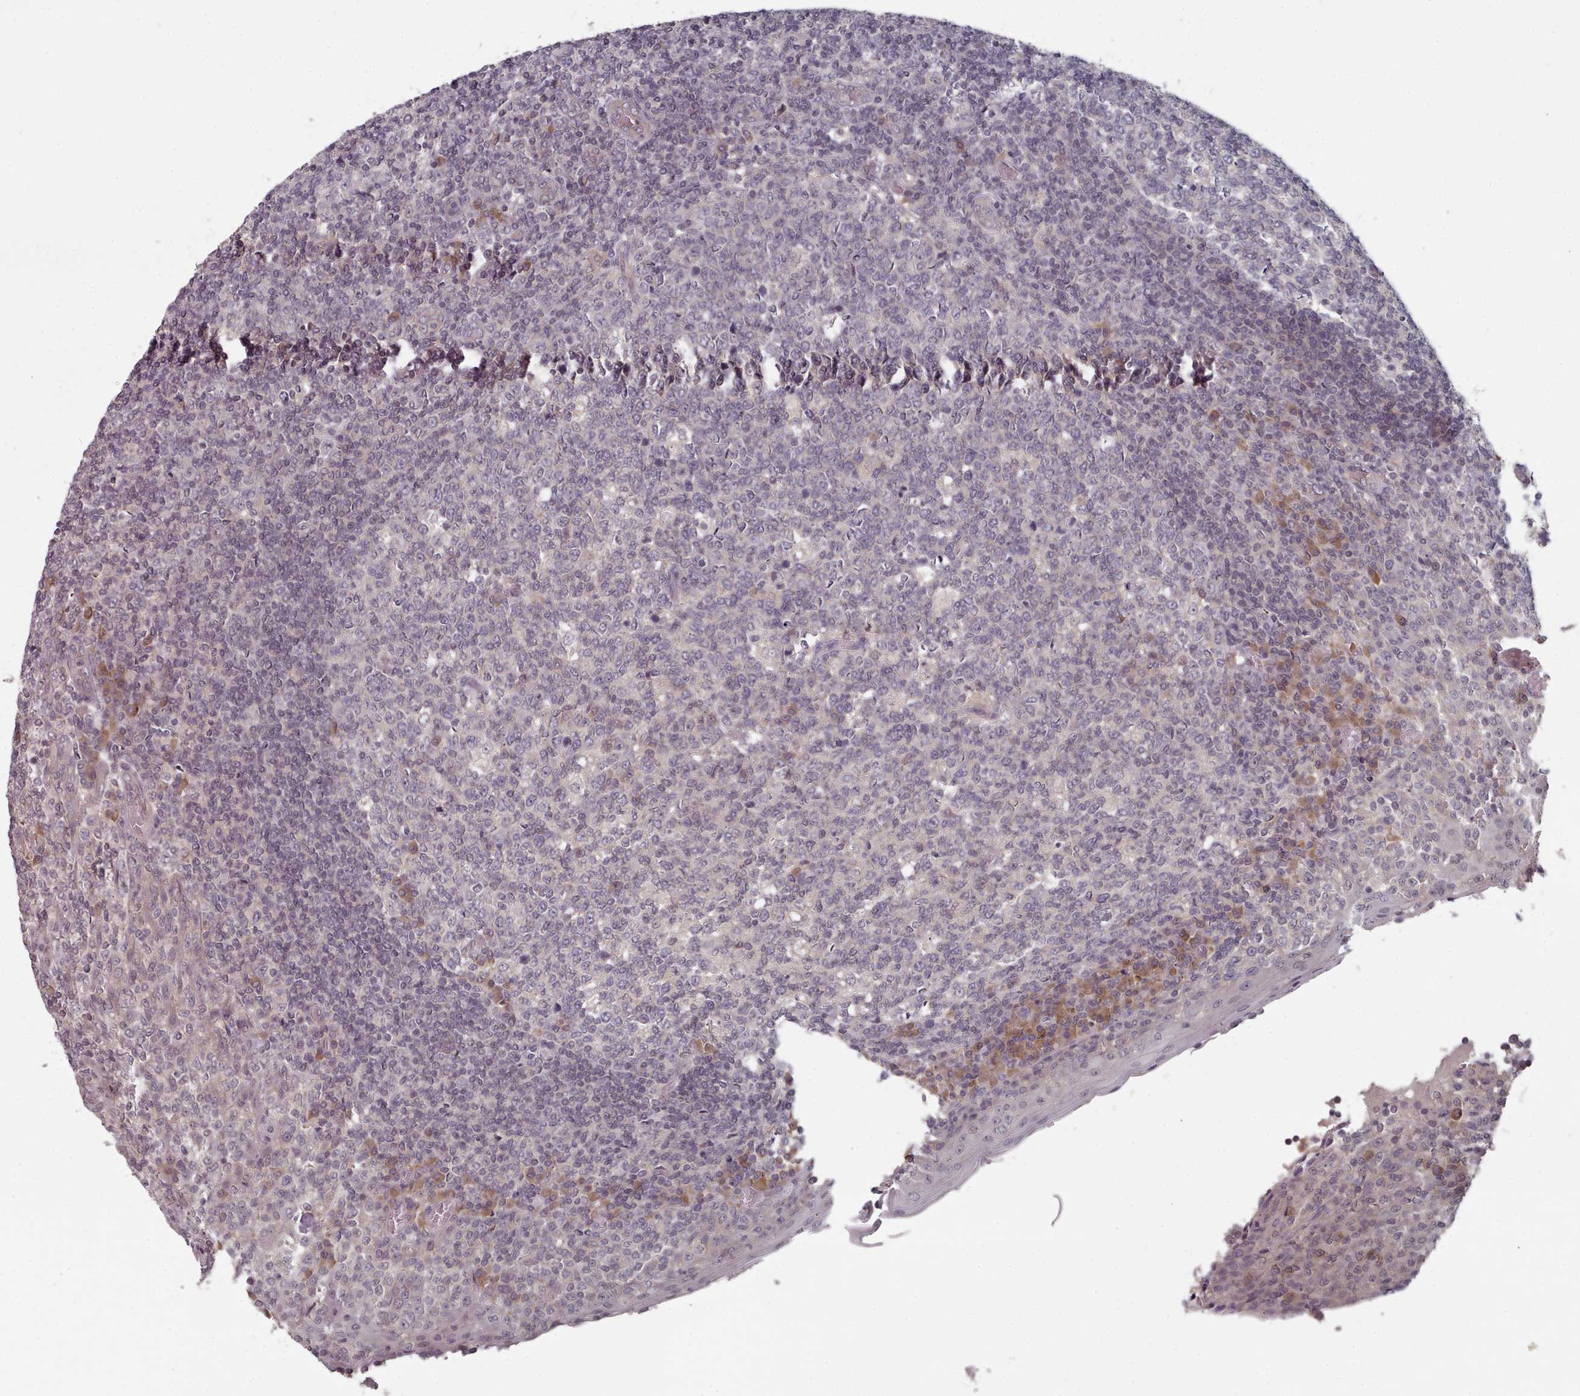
{"staining": {"intensity": "negative", "quantity": "none", "location": "none"}, "tissue": "tonsil", "cell_type": "Germinal center cells", "image_type": "normal", "snomed": [{"axis": "morphology", "description": "Normal tissue, NOS"}, {"axis": "topography", "description": "Tonsil"}], "caption": "Unremarkable tonsil was stained to show a protein in brown. There is no significant expression in germinal center cells. The staining is performed using DAB (3,3'-diaminobenzidine) brown chromogen with nuclei counter-stained in using hematoxylin.", "gene": "HYAL3", "patient": {"sex": "female", "age": 19}}